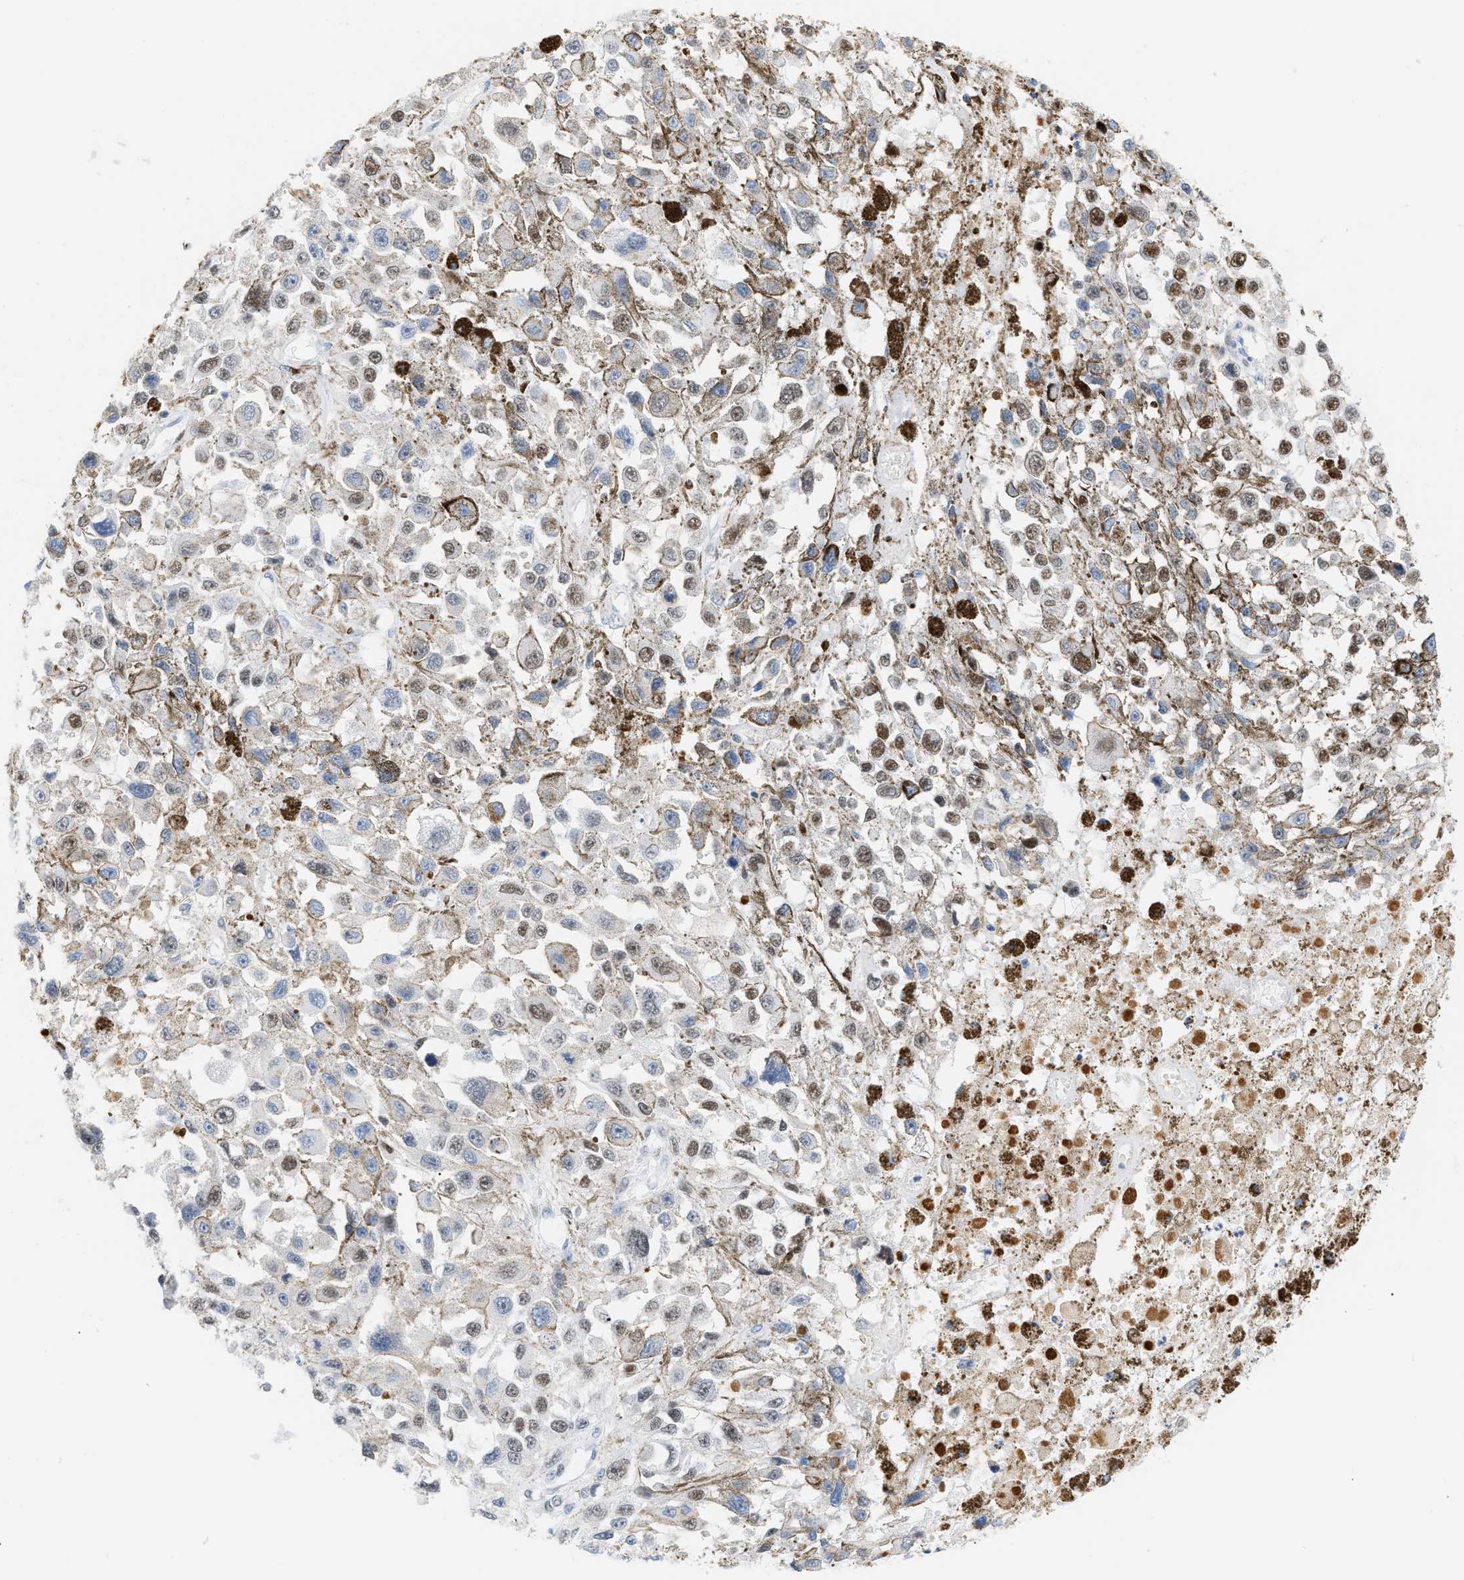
{"staining": {"intensity": "weak", "quantity": ">75%", "location": "nuclear"}, "tissue": "melanoma", "cell_type": "Tumor cells", "image_type": "cancer", "snomed": [{"axis": "morphology", "description": "Malignant melanoma, Metastatic site"}, {"axis": "topography", "description": "Lymph node"}], "caption": "Immunohistochemistry photomicrograph of neoplastic tissue: malignant melanoma (metastatic site) stained using IHC reveals low levels of weak protein expression localized specifically in the nuclear of tumor cells, appearing as a nuclear brown color.", "gene": "MCM7", "patient": {"sex": "male", "age": 59}}